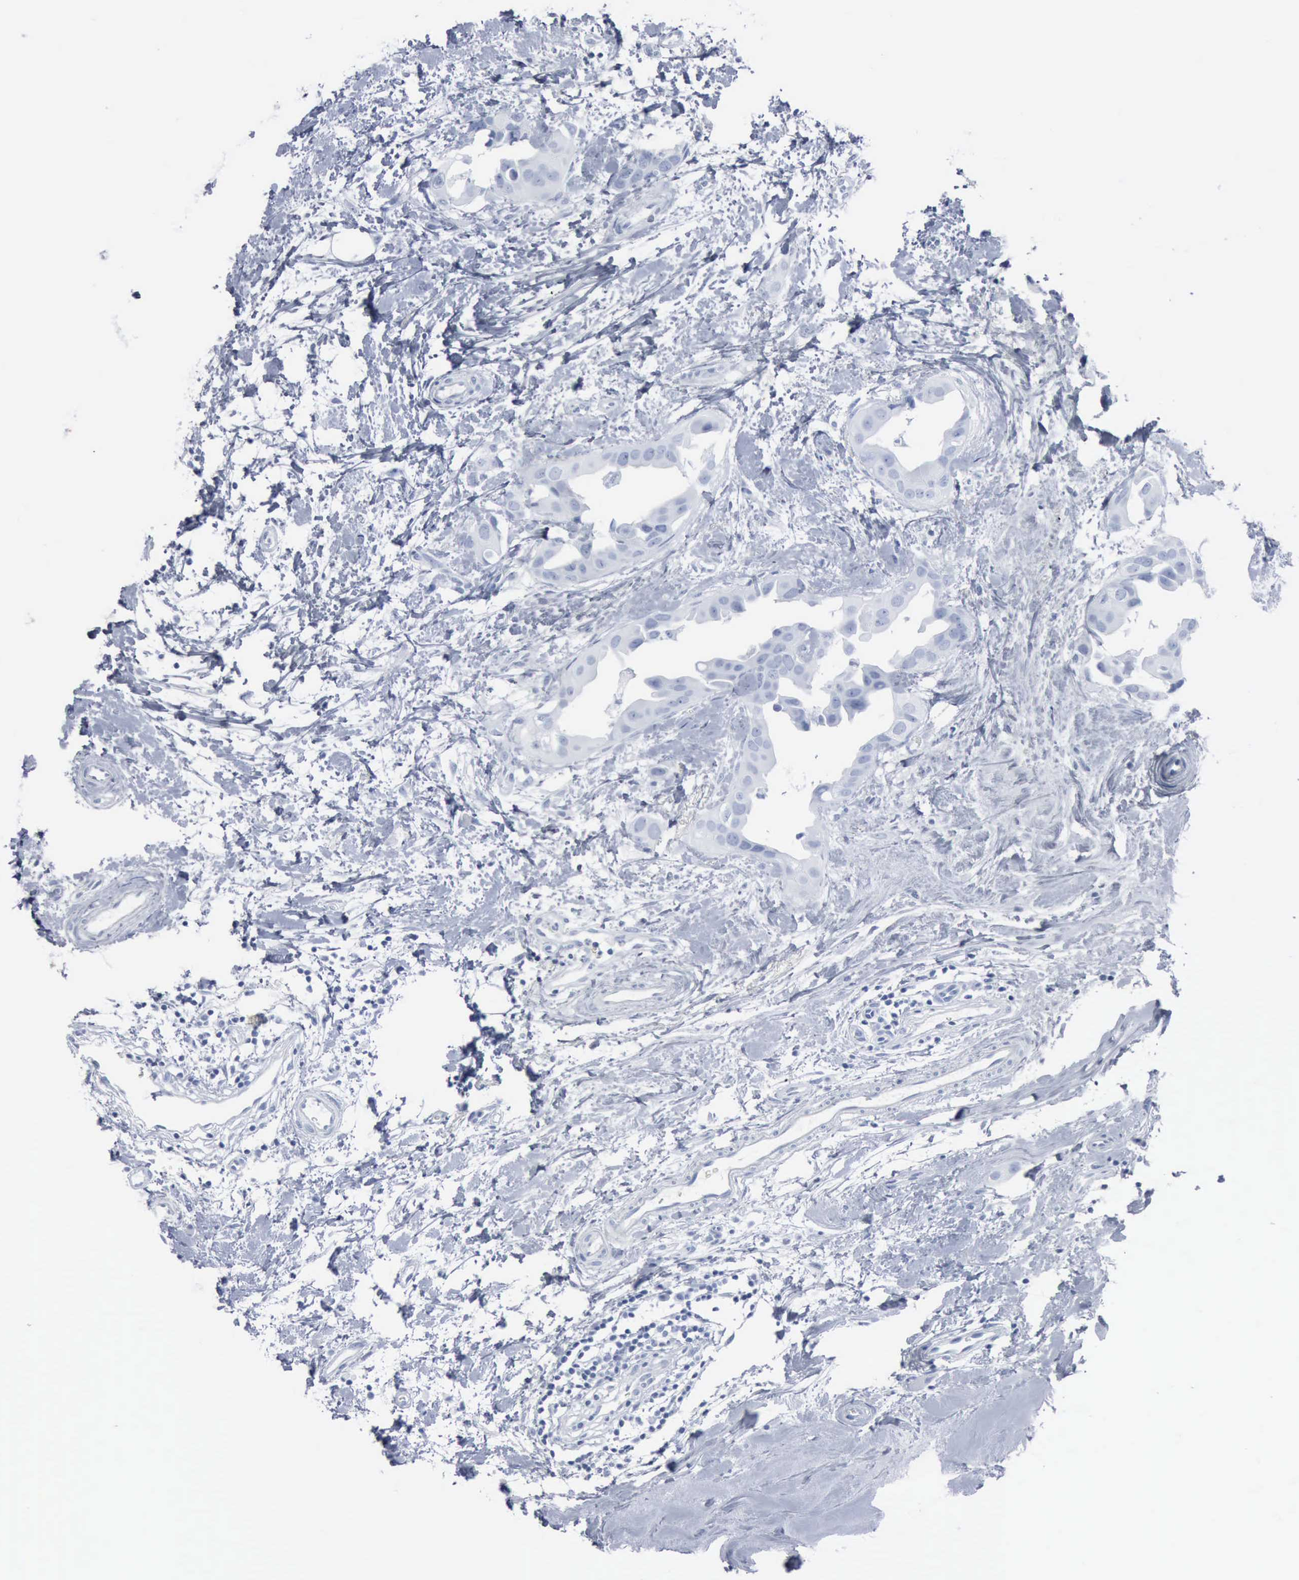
{"staining": {"intensity": "negative", "quantity": "none", "location": "none"}, "tissue": "breast cancer", "cell_type": "Tumor cells", "image_type": "cancer", "snomed": [{"axis": "morphology", "description": "Duct carcinoma"}, {"axis": "topography", "description": "Breast"}], "caption": "This is a image of immunohistochemistry staining of breast cancer, which shows no expression in tumor cells.", "gene": "DMD", "patient": {"sex": "female", "age": 40}}